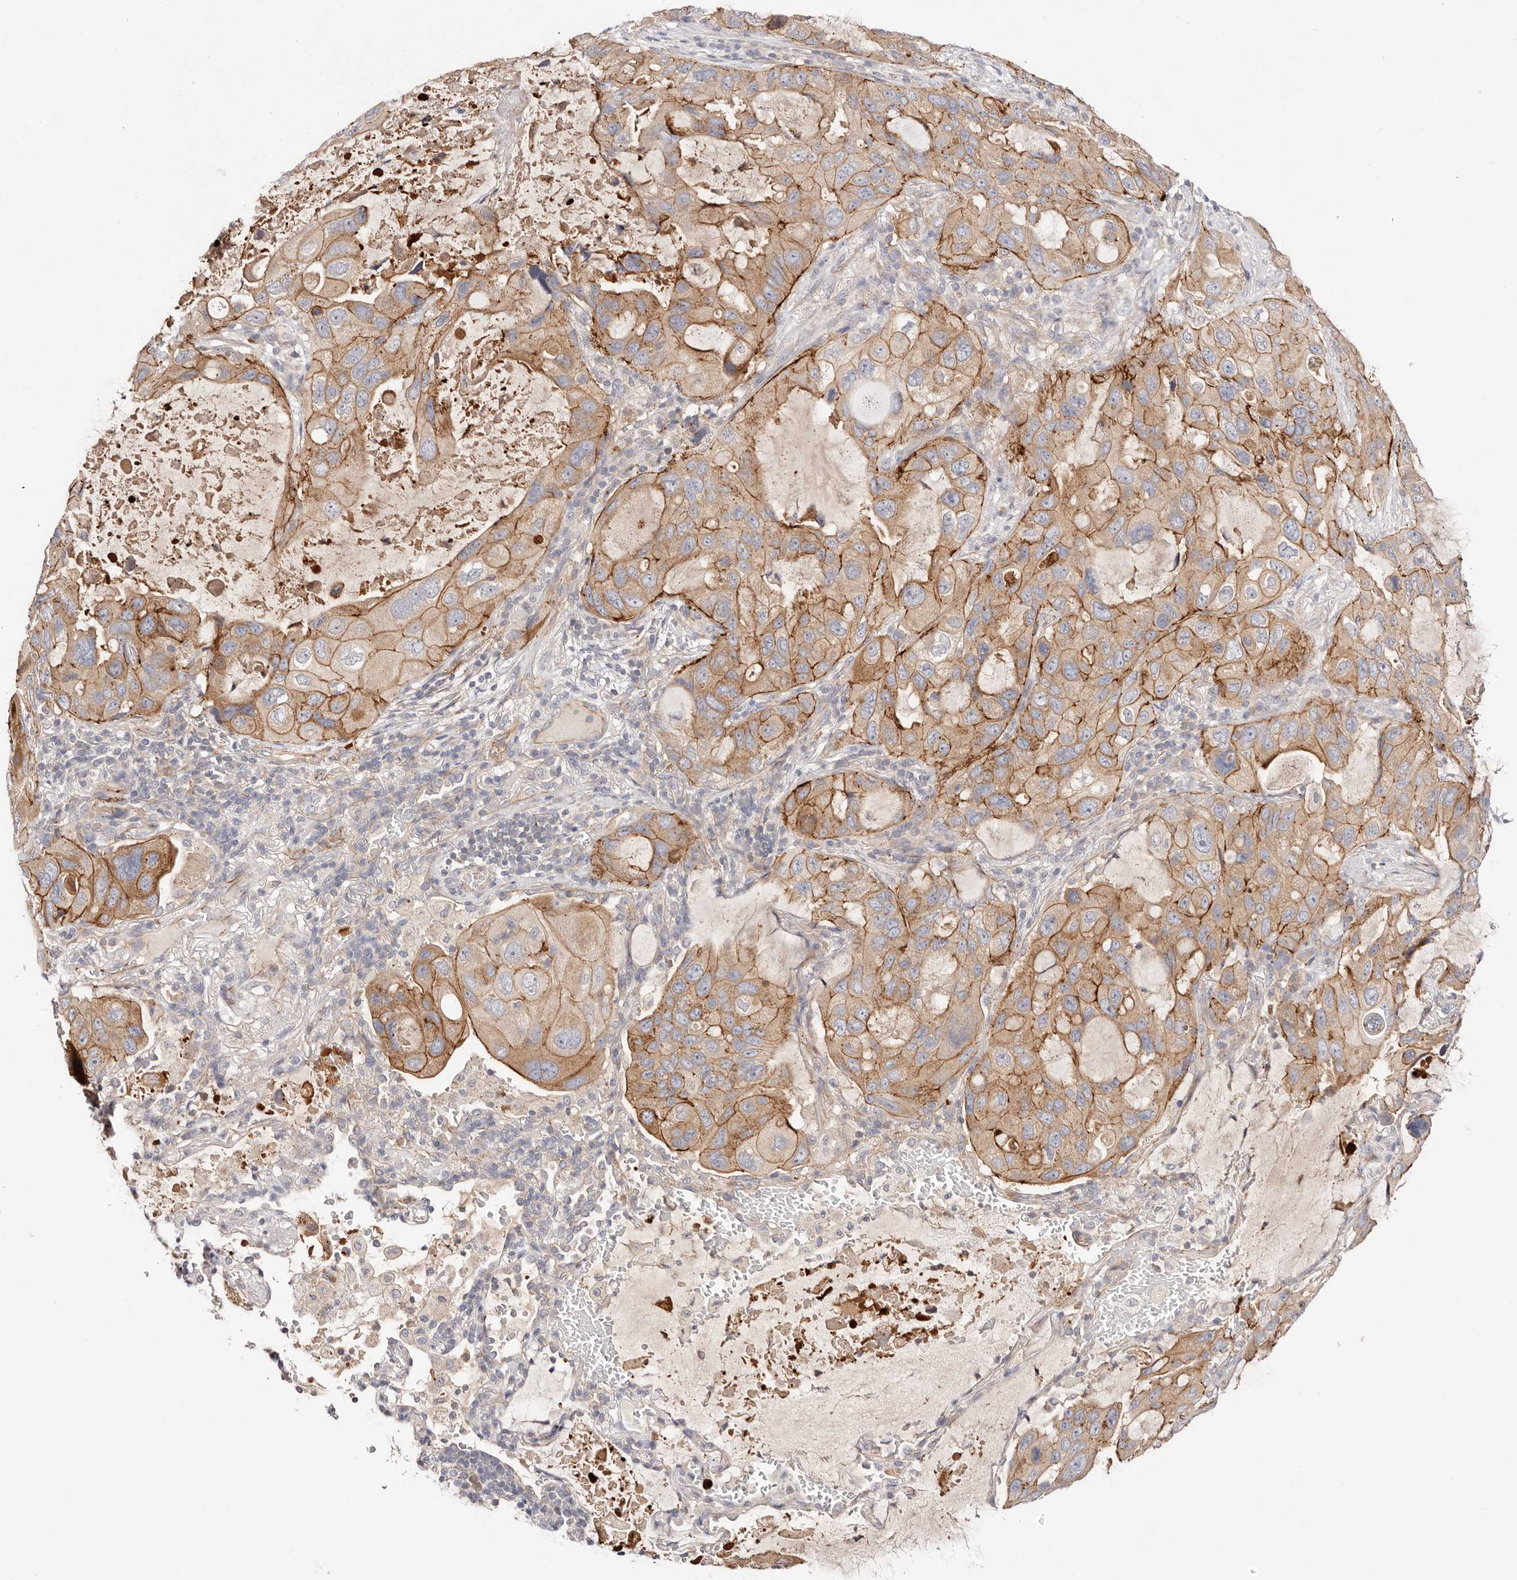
{"staining": {"intensity": "strong", "quantity": "25%-75%", "location": "cytoplasmic/membranous"}, "tissue": "lung cancer", "cell_type": "Tumor cells", "image_type": "cancer", "snomed": [{"axis": "morphology", "description": "Squamous cell carcinoma, NOS"}, {"axis": "topography", "description": "Lung"}], "caption": "Immunohistochemistry (IHC) of squamous cell carcinoma (lung) displays high levels of strong cytoplasmic/membranous expression in approximately 25%-75% of tumor cells.", "gene": "SLC35B2", "patient": {"sex": "female", "age": 73}}